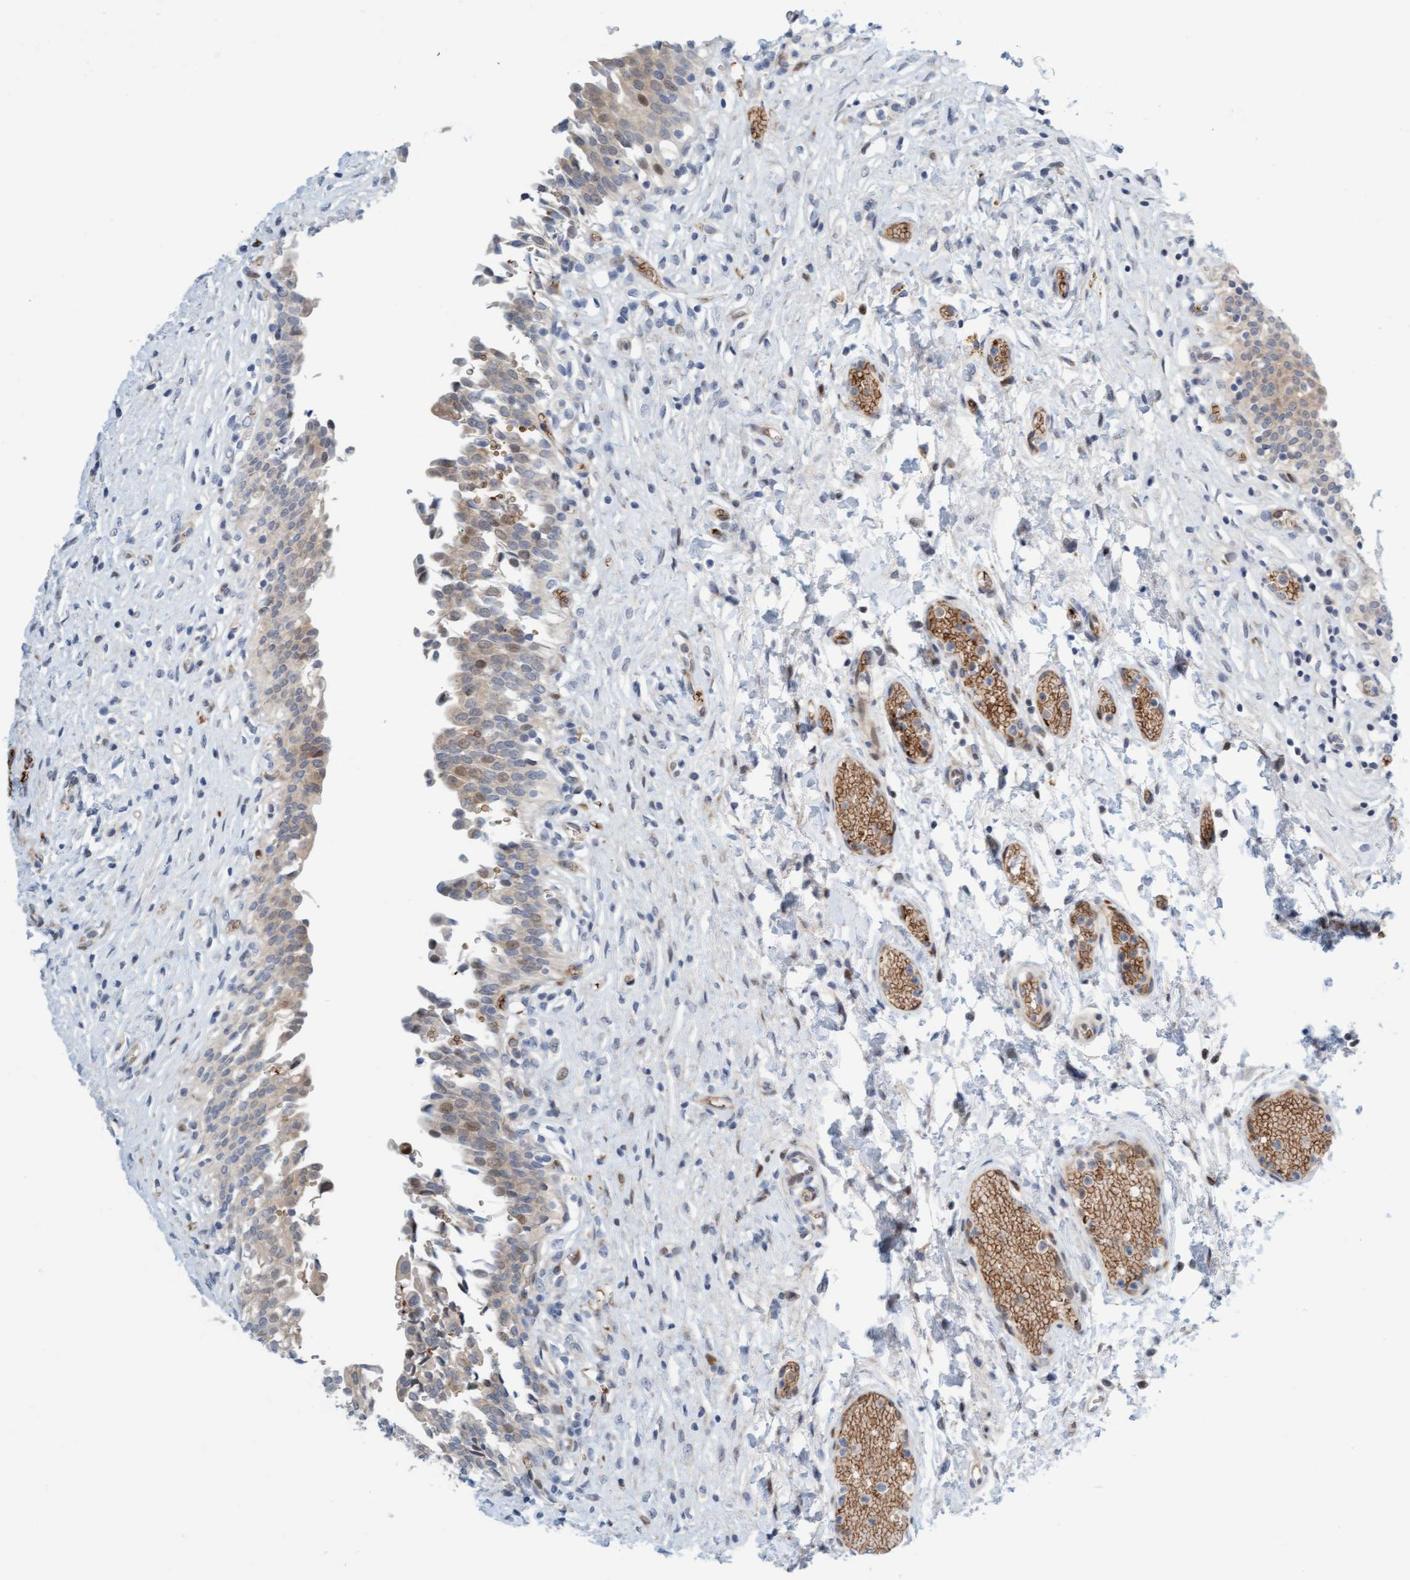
{"staining": {"intensity": "moderate", "quantity": ">75%", "location": "cytoplasmic/membranous,nuclear"}, "tissue": "urinary bladder", "cell_type": "Urothelial cells", "image_type": "normal", "snomed": [{"axis": "morphology", "description": "Urothelial carcinoma, High grade"}, {"axis": "topography", "description": "Urinary bladder"}], "caption": "Human urinary bladder stained for a protein (brown) displays moderate cytoplasmic/membranous,nuclear positive positivity in about >75% of urothelial cells.", "gene": "EIF4EBP1", "patient": {"sex": "male", "age": 46}}